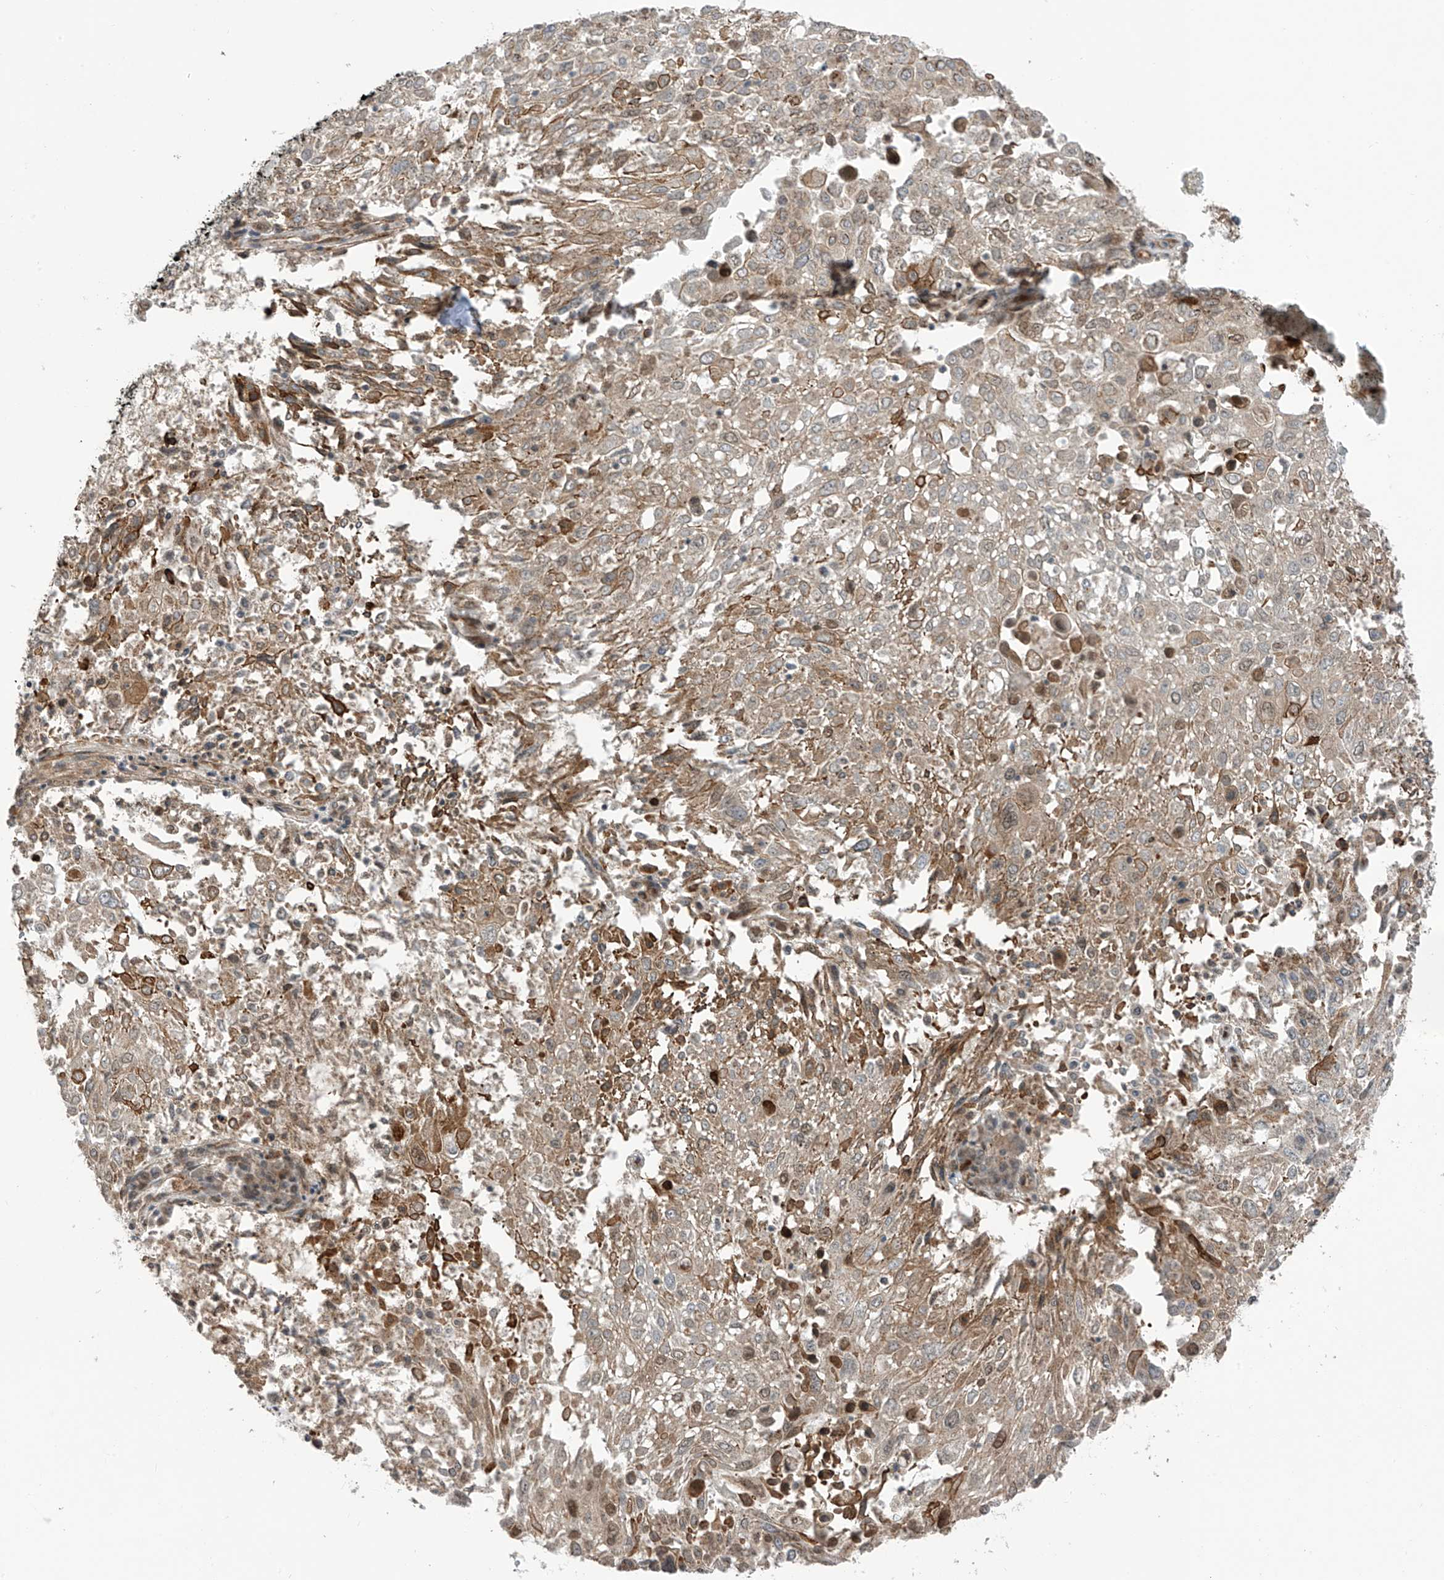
{"staining": {"intensity": "moderate", "quantity": "<25%", "location": "cytoplasmic/membranous,nuclear"}, "tissue": "lung cancer", "cell_type": "Tumor cells", "image_type": "cancer", "snomed": [{"axis": "morphology", "description": "Squamous cell carcinoma, NOS"}, {"axis": "topography", "description": "Lung"}], "caption": "Human lung cancer (squamous cell carcinoma) stained with a protein marker exhibits moderate staining in tumor cells.", "gene": "PDE11A", "patient": {"sex": "male", "age": 65}}